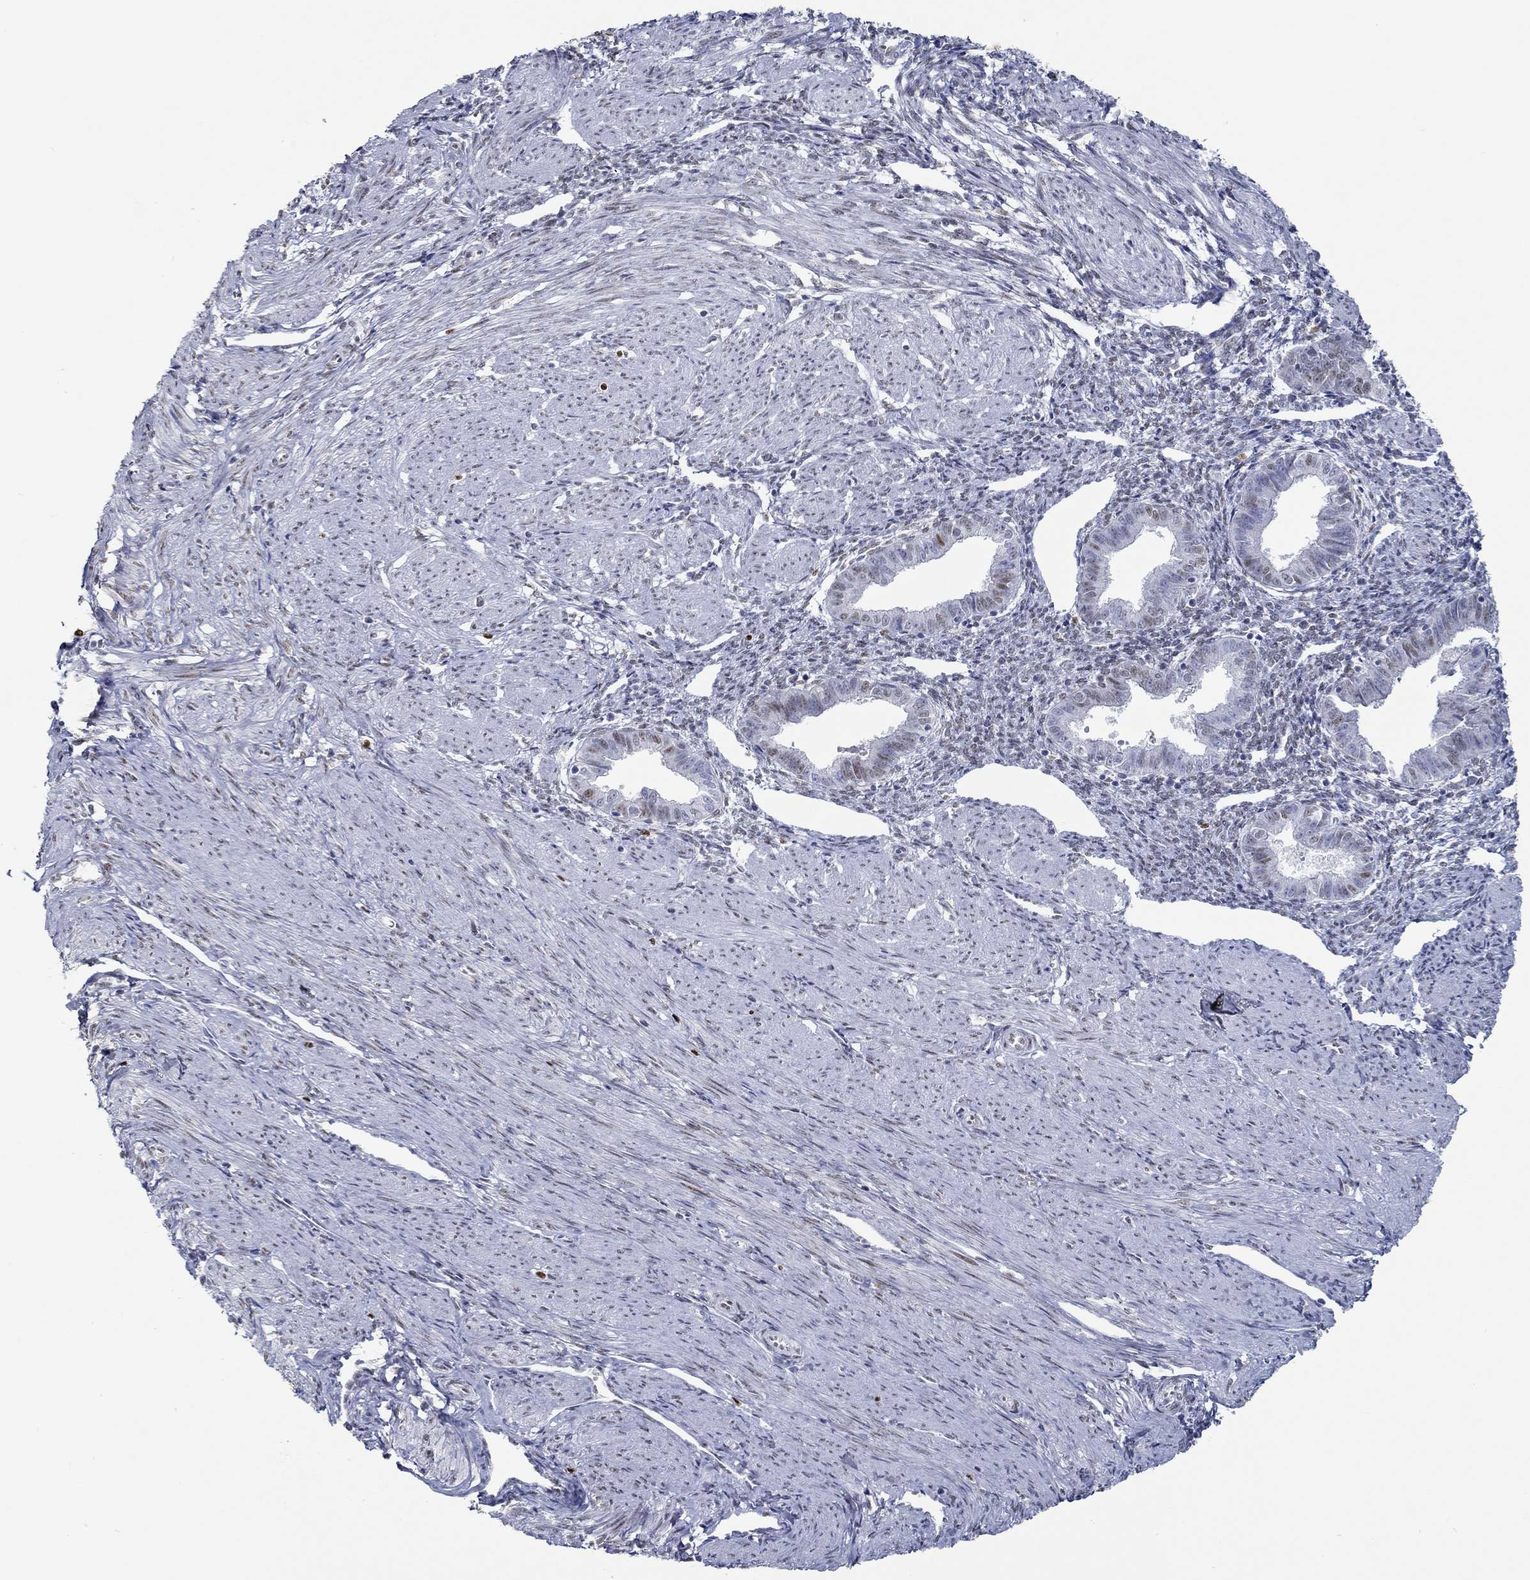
{"staining": {"intensity": "negative", "quantity": "none", "location": "none"}, "tissue": "endometrium", "cell_type": "Cells in endometrial stroma", "image_type": "normal", "snomed": [{"axis": "morphology", "description": "Normal tissue, NOS"}, {"axis": "topography", "description": "Endometrium"}], "caption": "Endometrium stained for a protein using immunohistochemistry displays no positivity cells in endometrial stroma.", "gene": "GATA2", "patient": {"sex": "female", "age": 37}}